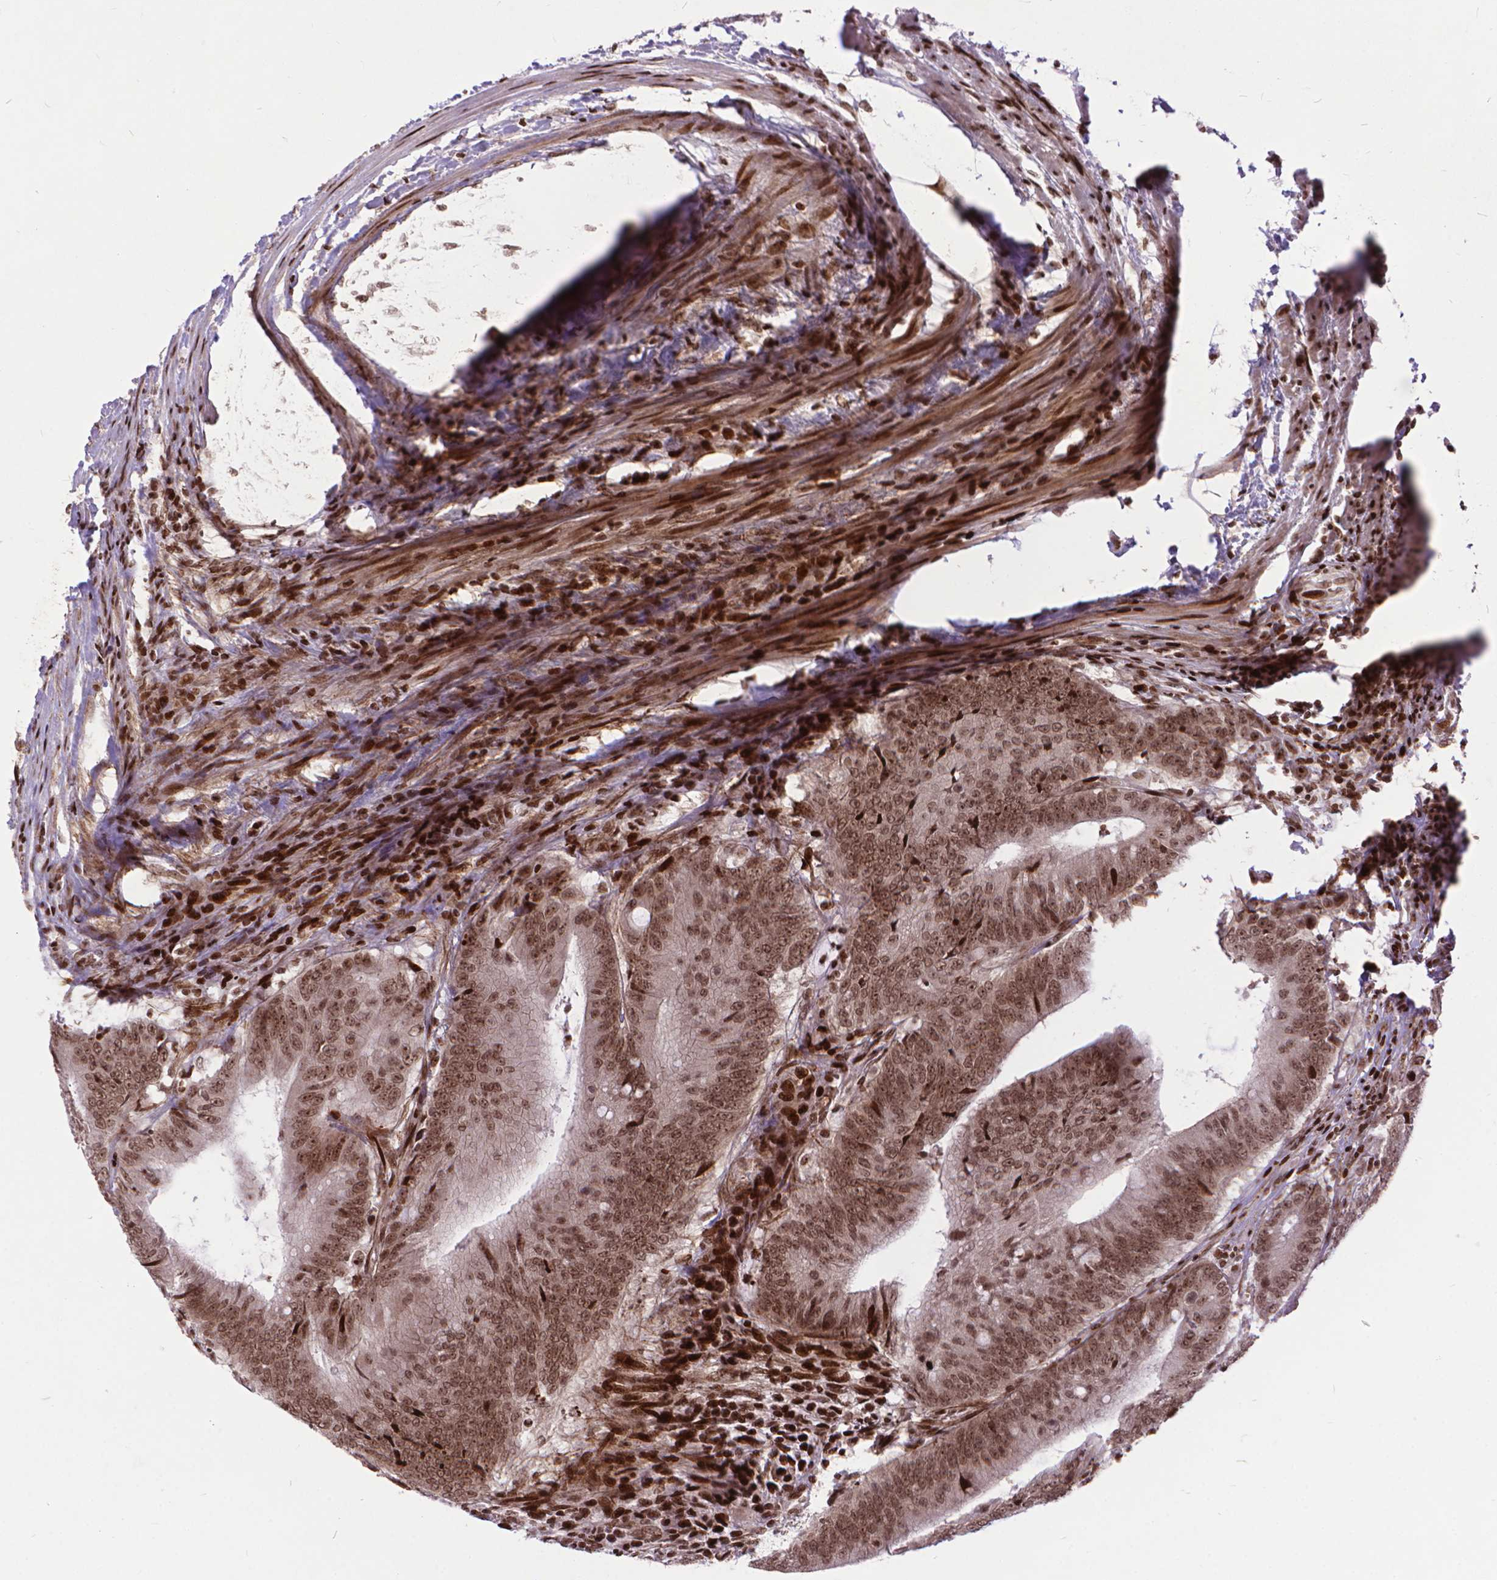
{"staining": {"intensity": "moderate", "quantity": ">75%", "location": "nuclear"}, "tissue": "colorectal cancer", "cell_type": "Tumor cells", "image_type": "cancer", "snomed": [{"axis": "morphology", "description": "Adenocarcinoma, NOS"}, {"axis": "topography", "description": "Colon"}], "caption": "This is a micrograph of IHC staining of colorectal adenocarcinoma, which shows moderate expression in the nuclear of tumor cells.", "gene": "AMER1", "patient": {"sex": "female", "age": 43}}